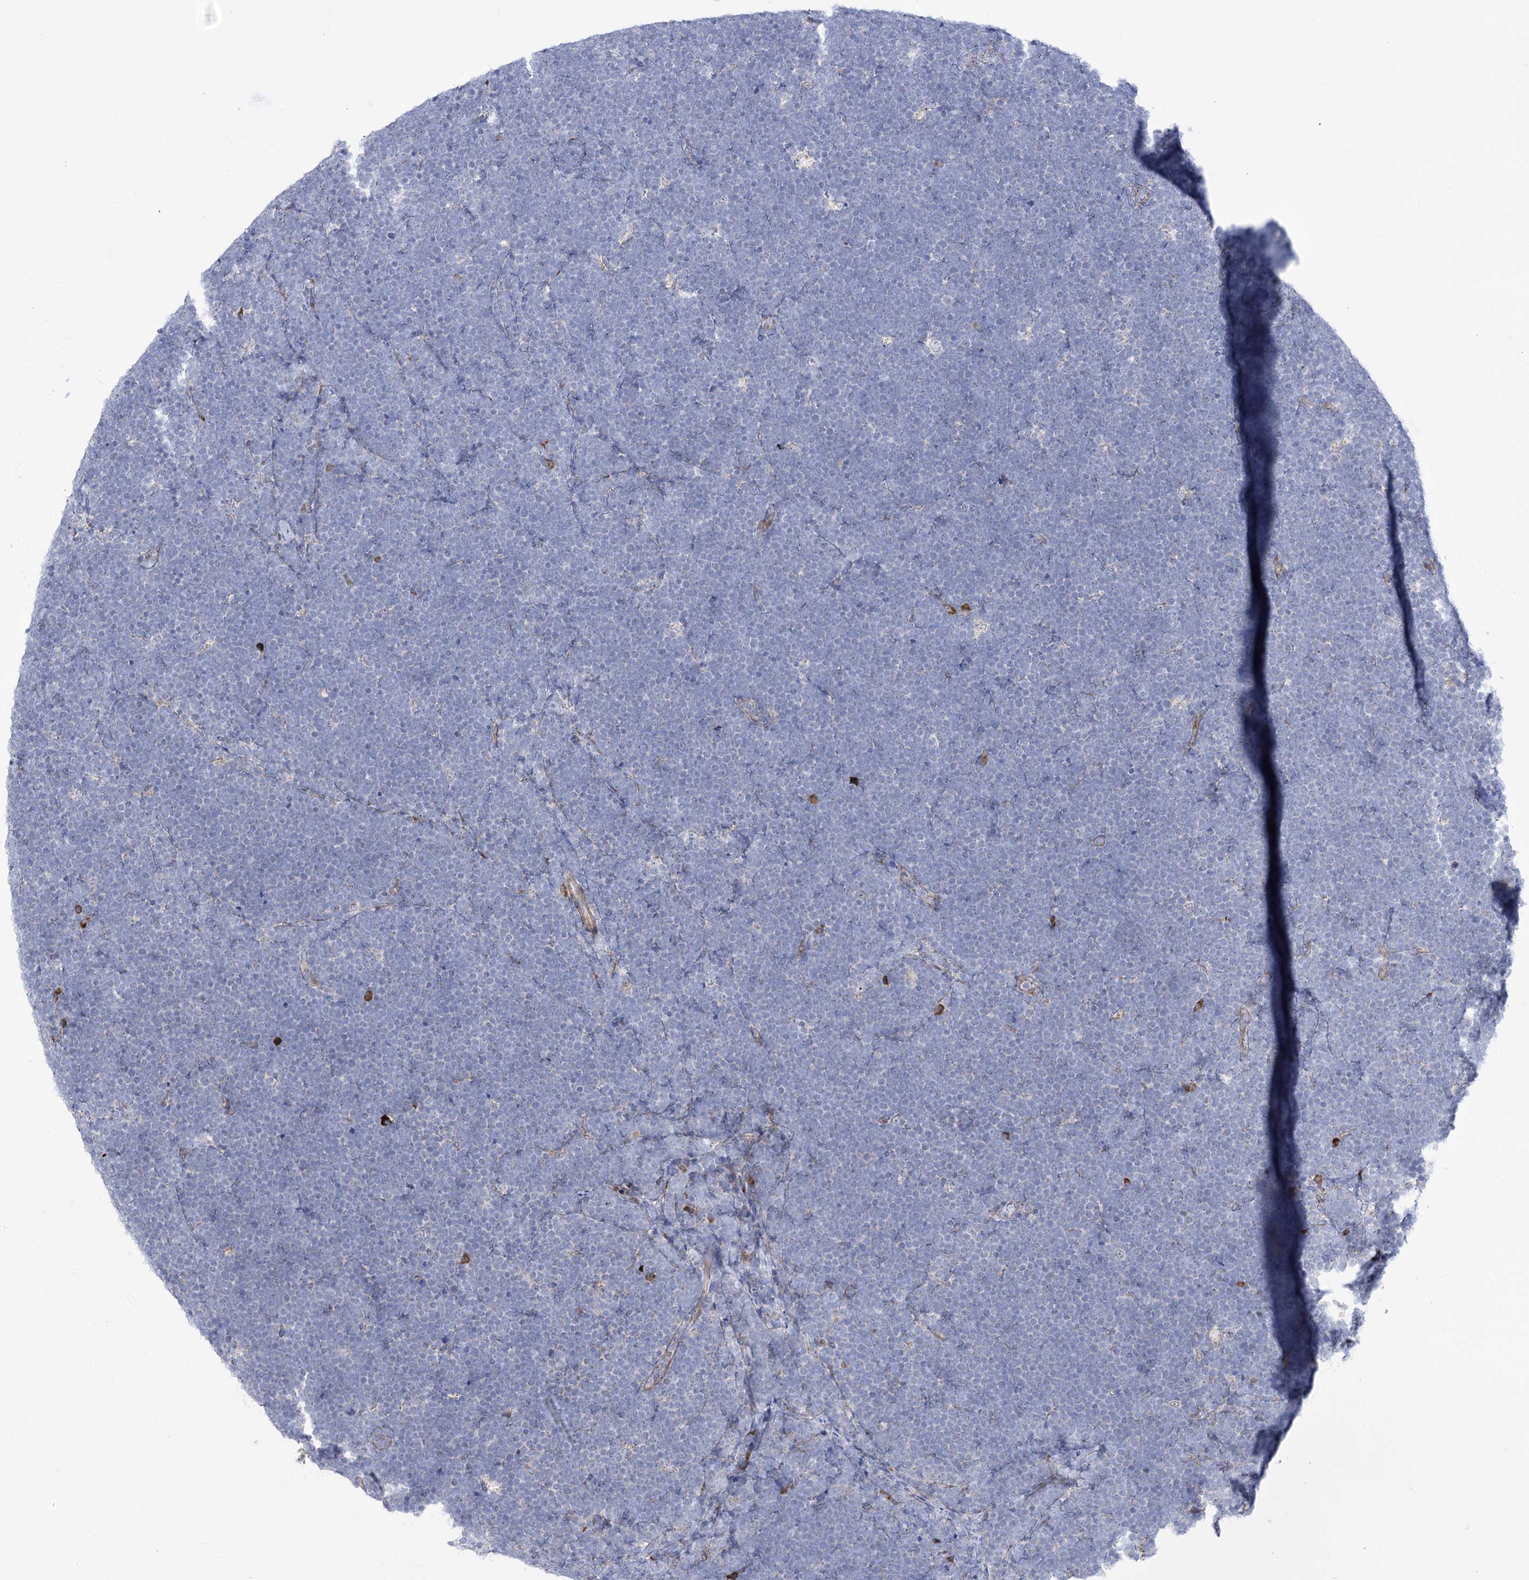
{"staining": {"intensity": "negative", "quantity": "none", "location": "none"}, "tissue": "lymphoma", "cell_type": "Tumor cells", "image_type": "cancer", "snomed": [{"axis": "morphology", "description": "Malignant lymphoma, non-Hodgkin's type, High grade"}, {"axis": "topography", "description": "Lymph node"}], "caption": "The image demonstrates no staining of tumor cells in lymphoma.", "gene": "METTL5", "patient": {"sex": "male", "age": 13}}